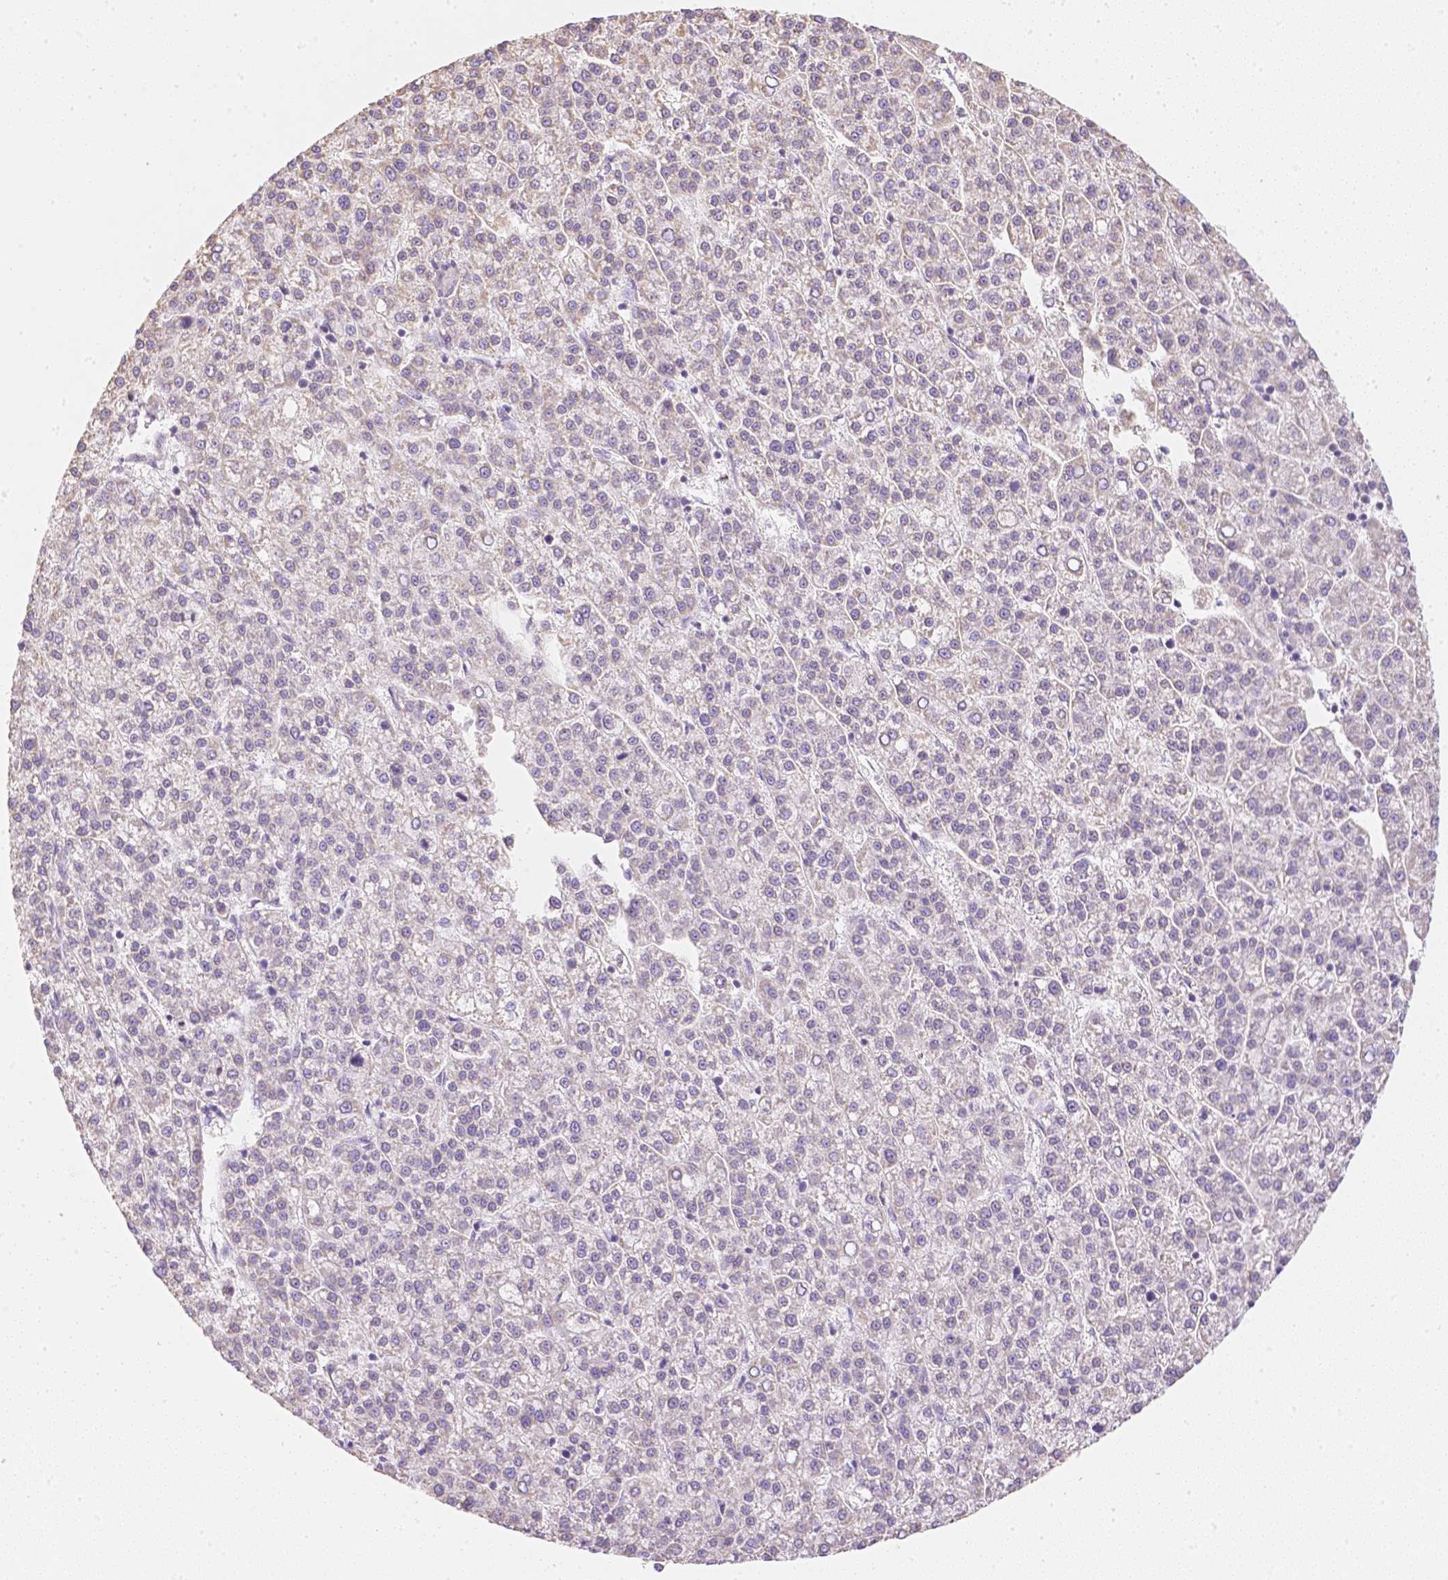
{"staining": {"intensity": "negative", "quantity": "none", "location": "none"}, "tissue": "liver cancer", "cell_type": "Tumor cells", "image_type": "cancer", "snomed": [{"axis": "morphology", "description": "Carcinoma, Hepatocellular, NOS"}, {"axis": "topography", "description": "Liver"}], "caption": "Tumor cells show no significant staining in liver hepatocellular carcinoma.", "gene": "NVL", "patient": {"sex": "female", "age": 58}}